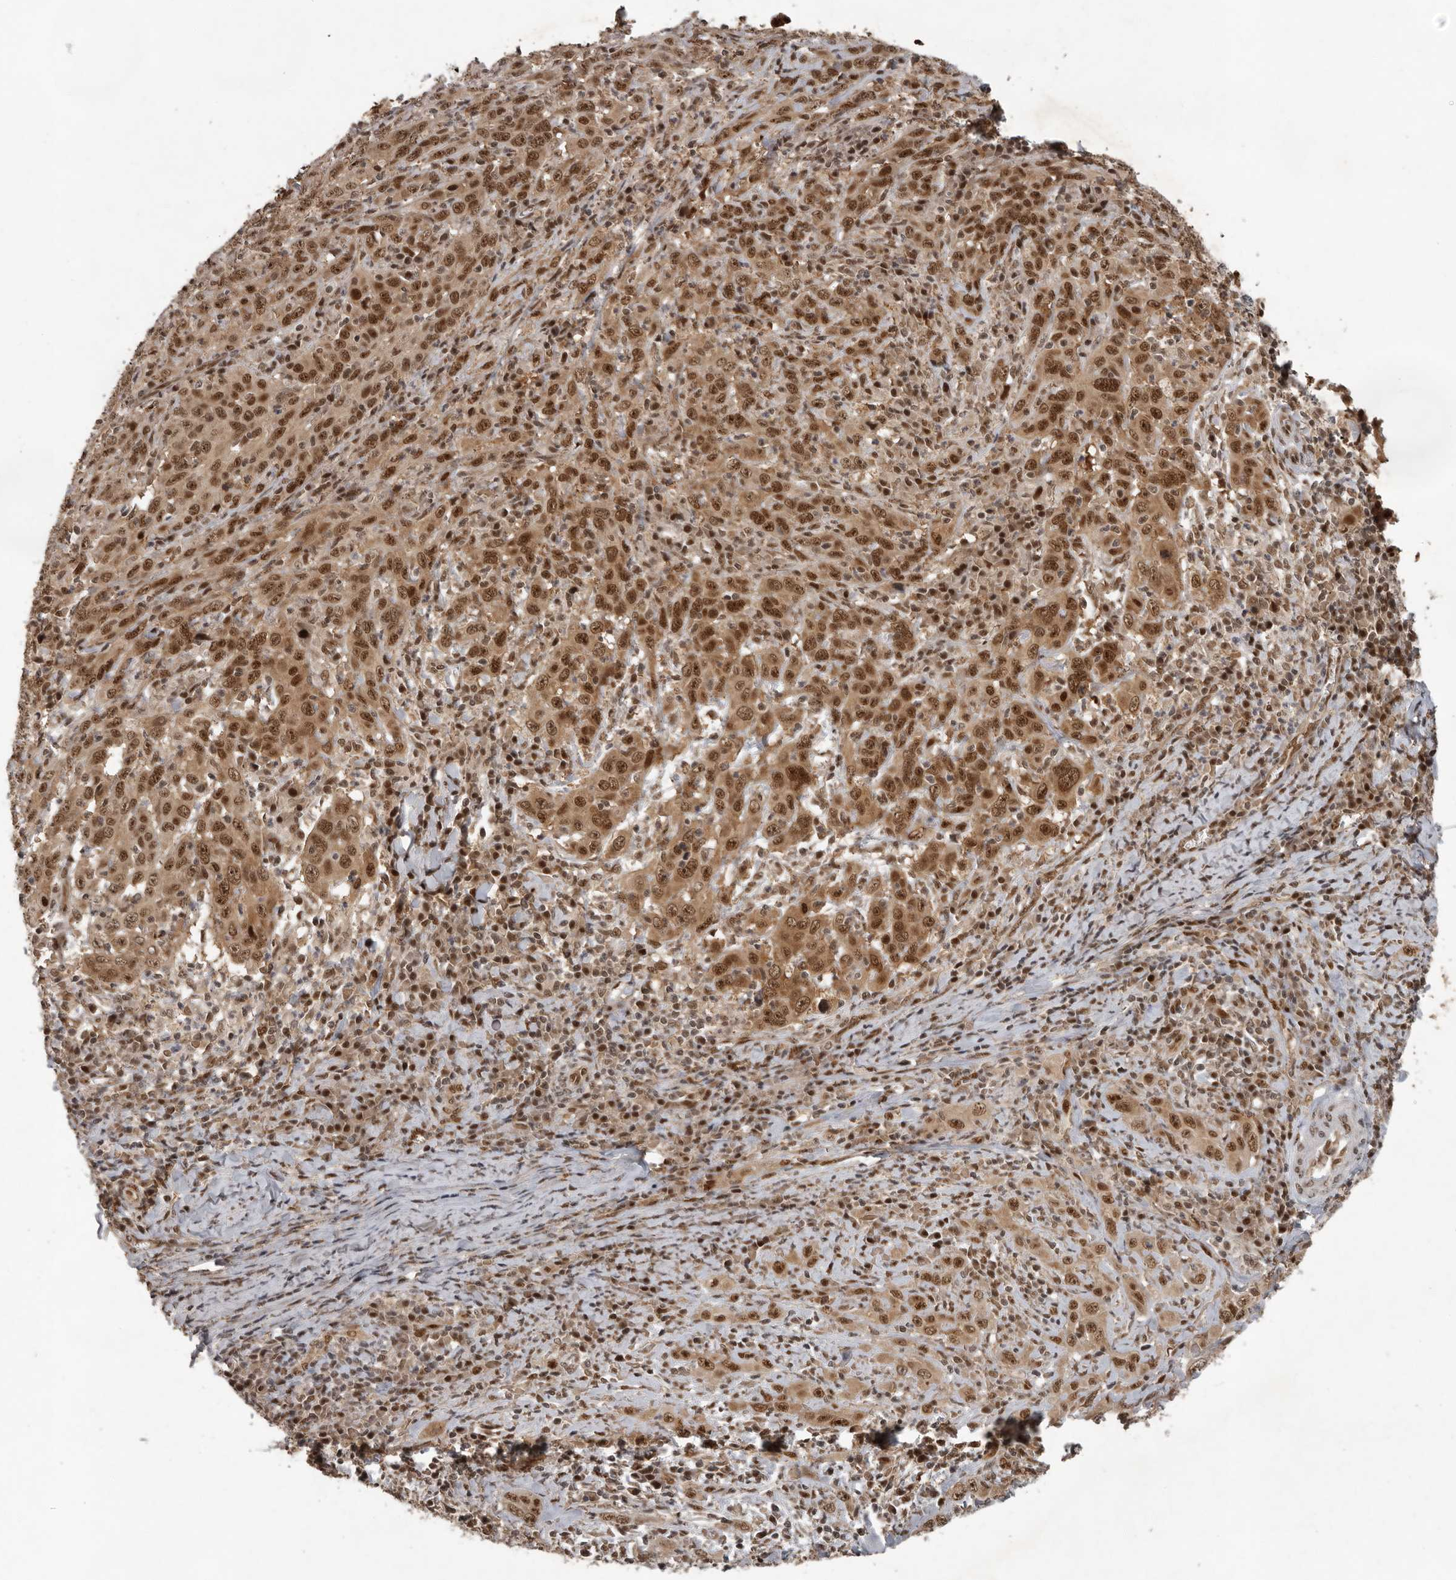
{"staining": {"intensity": "moderate", "quantity": ">75%", "location": "cytoplasmic/membranous,nuclear"}, "tissue": "cervical cancer", "cell_type": "Tumor cells", "image_type": "cancer", "snomed": [{"axis": "morphology", "description": "Squamous cell carcinoma, NOS"}, {"axis": "topography", "description": "Cervix"}], "caption": "Brown immunohistochemical staining in cervical cancer shows moderate cytoplasmic/membranous and nuclear expression in about >75% of tumor cells. Nuclei are stained in blue.", "gene": "CDC27", "patient": {"sex": "female", "age": 46}}